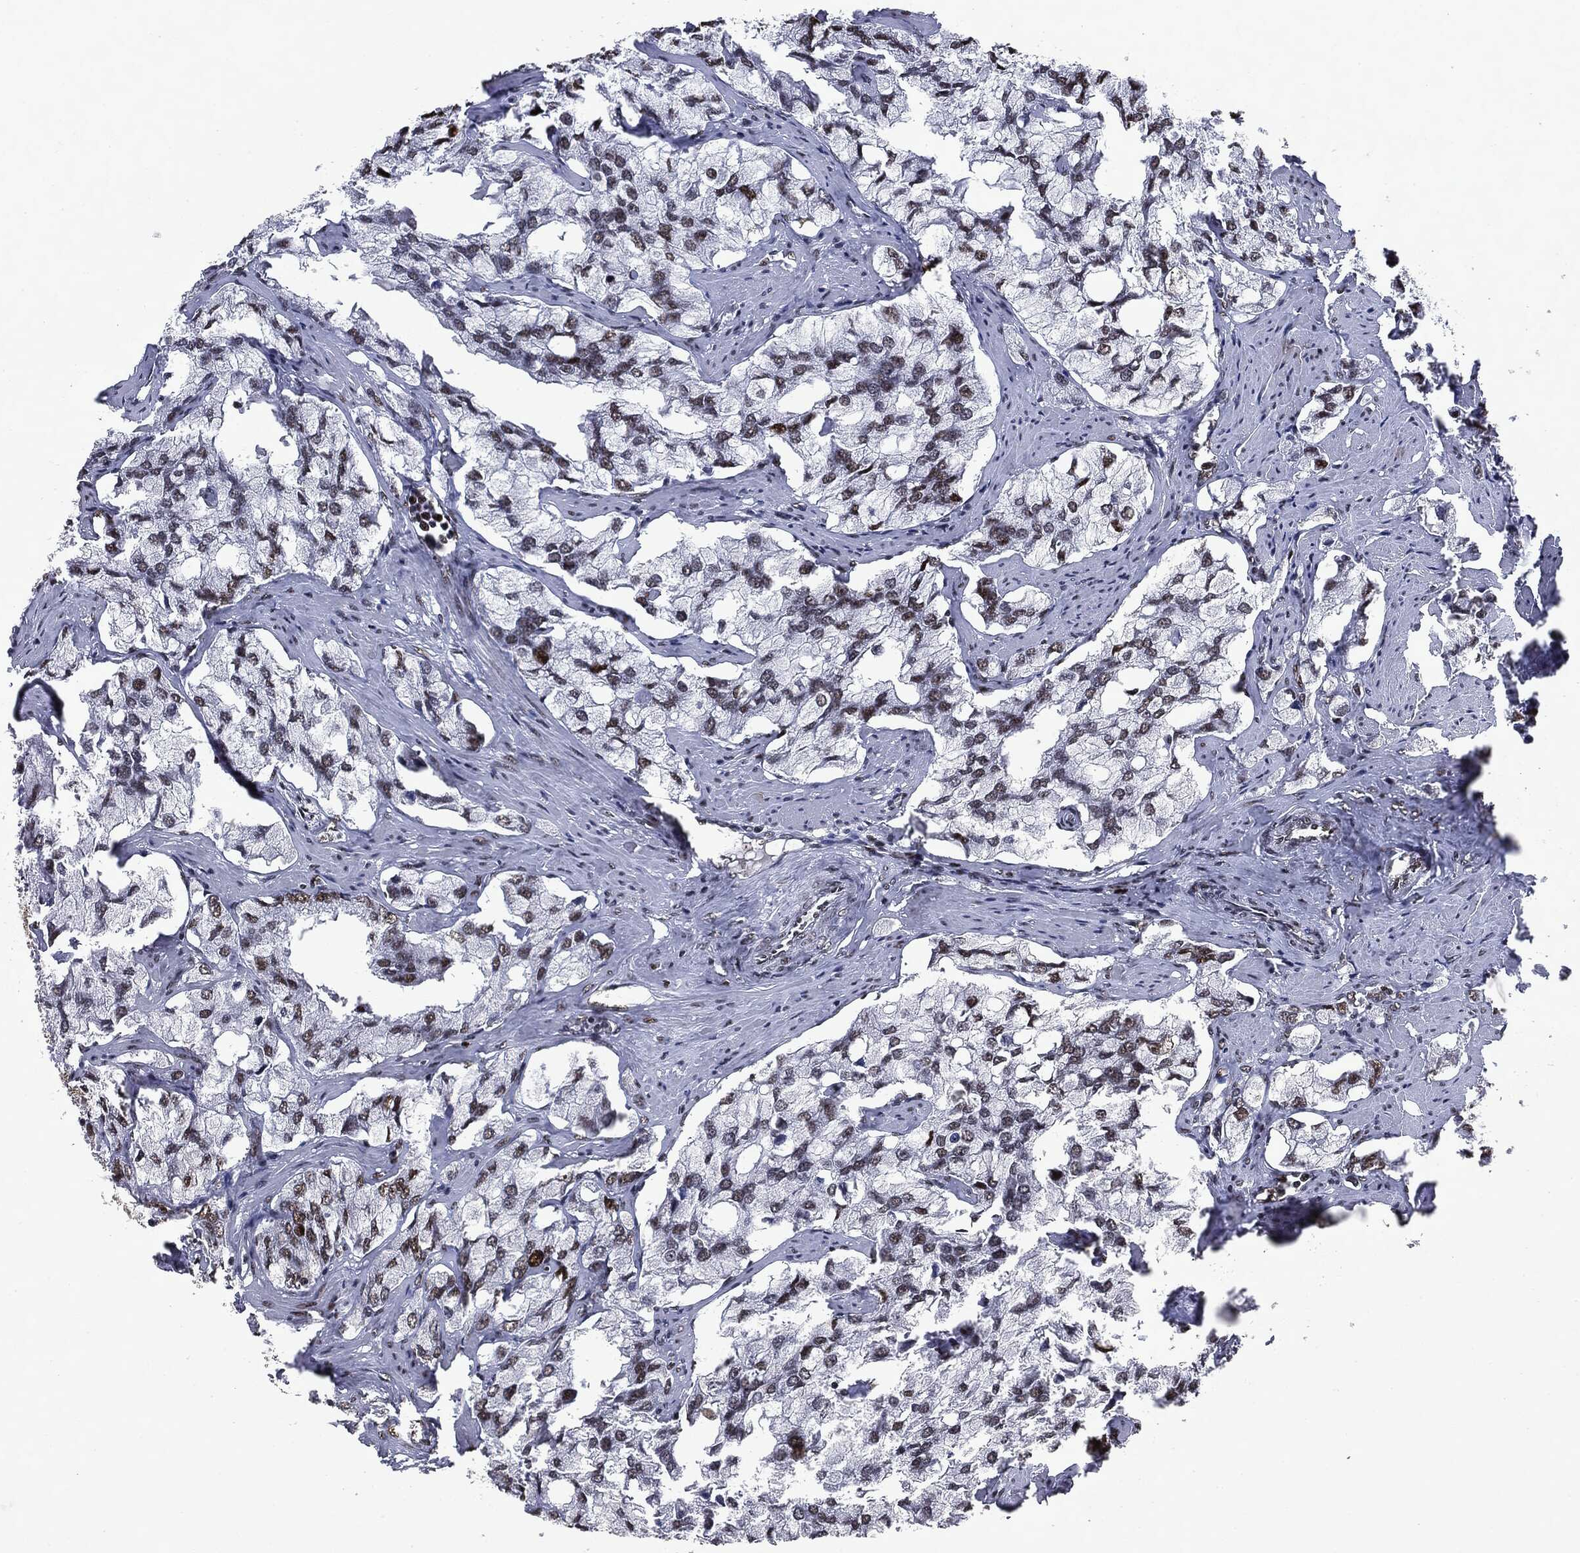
{"staining": {"intensity": "moderate", "quantity": "25%-75%", "location": "nuclear"}, "tissue": "prostate cancer", "cell_type": "Tumor cells", "image_type": "cancer", "snomed": [{"axis": "morphology", "description": "Adenocarcinoma, NOS"}, {"axis": "topography", "description": "Prostate and seminal vesicle, NOS"}, {"axis": "topography", "description": "Prostate"}], "caption": "An immunohistochemistry (IHC) micrograph of tumor tissue is shown. Protein staining in brown highlights moderate nuclear positivity in prostate cancer (adenocarcinoma) within tumor cells.", "gene": "MSH2", "patient": {"sex": "male", "age": 64}}